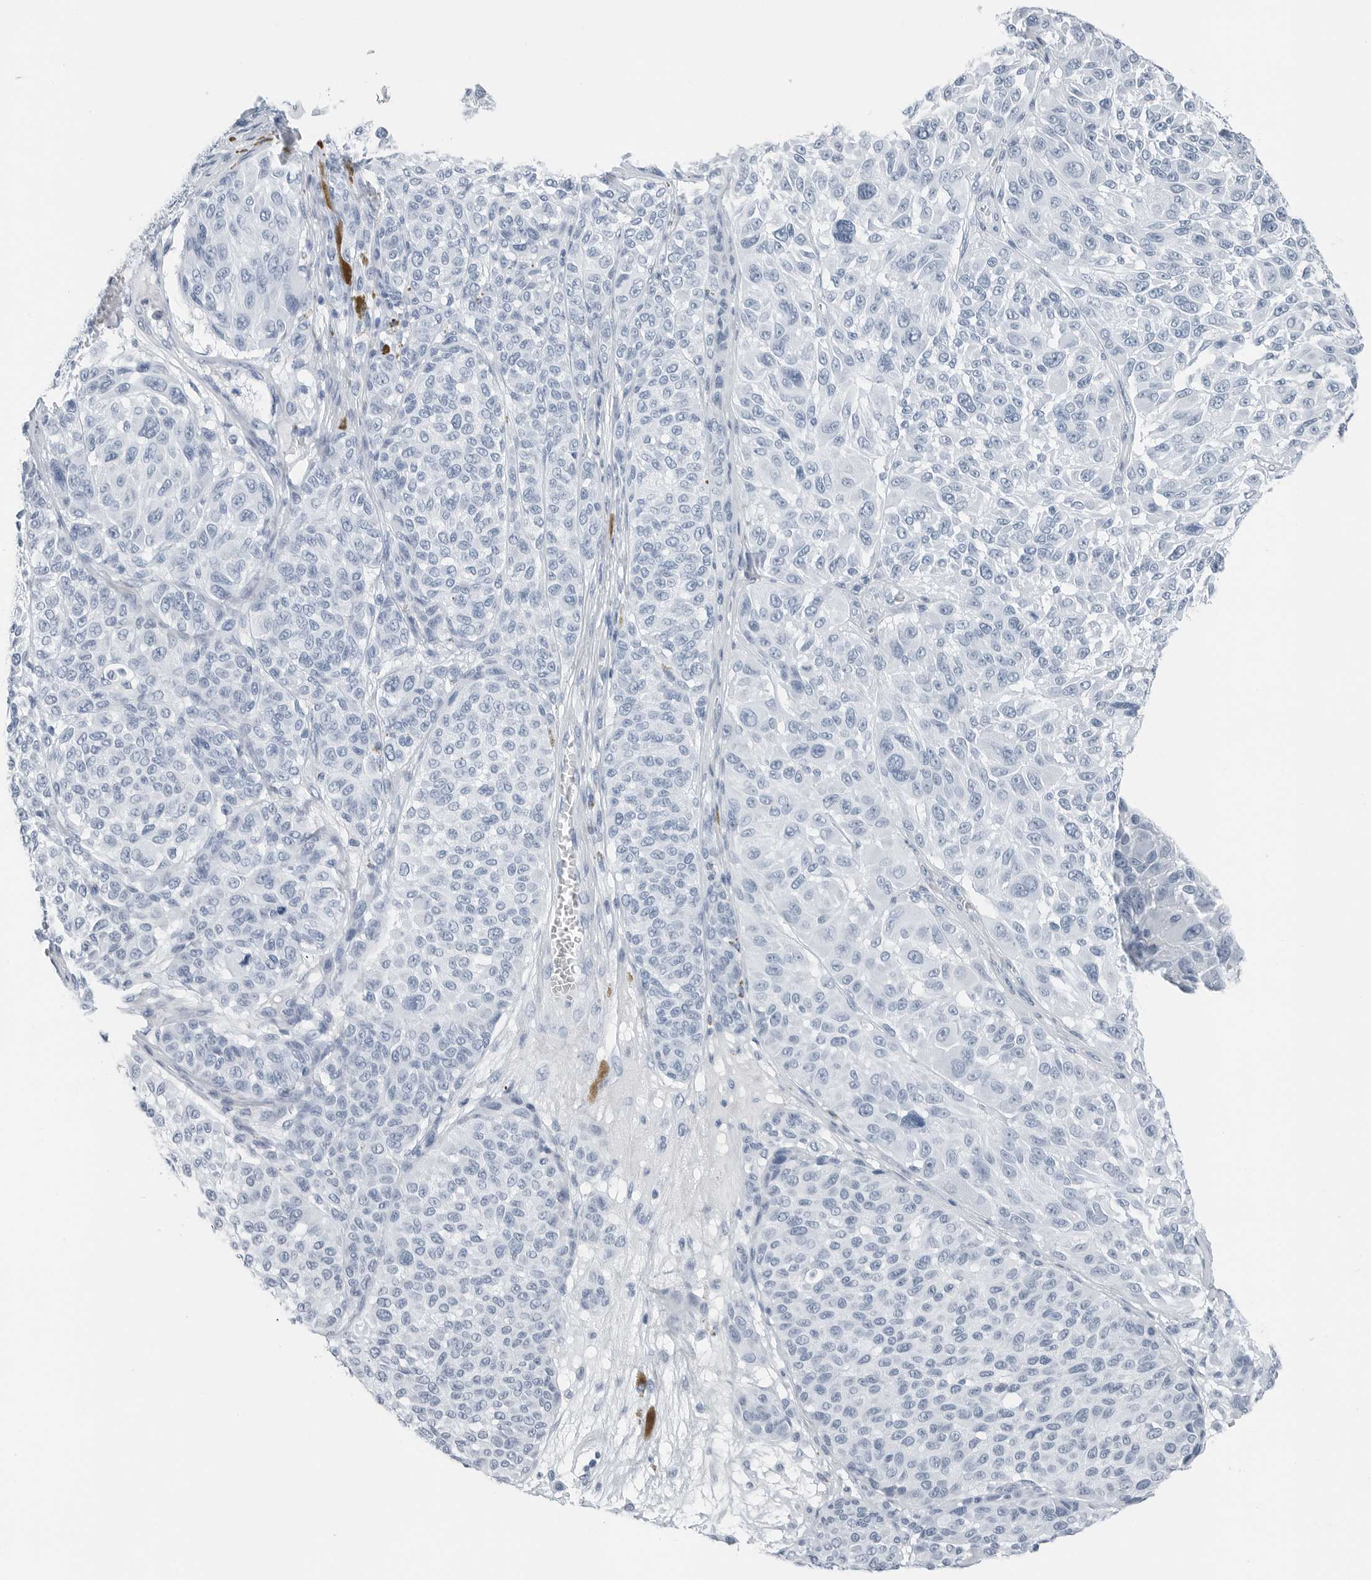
{"staining": {"intensity": "negative", "quantity": "none", "location": "none"}, "tissue": "melanoma", "cell_type": "Tumor cells", "image_type": "cancer", "snomed": [{"axis": "morphology", "description": "Malignant melanoma, NOS"}, {"axis": "topography", "description": "Skin"}], "caption": "High power microscopy histopathology image of an immunohistochemistry image of melanoma, revealing no significant positivity in tumor cells.", "gene": "SLPI", "patient": {"sex": "male", "age": 83}}